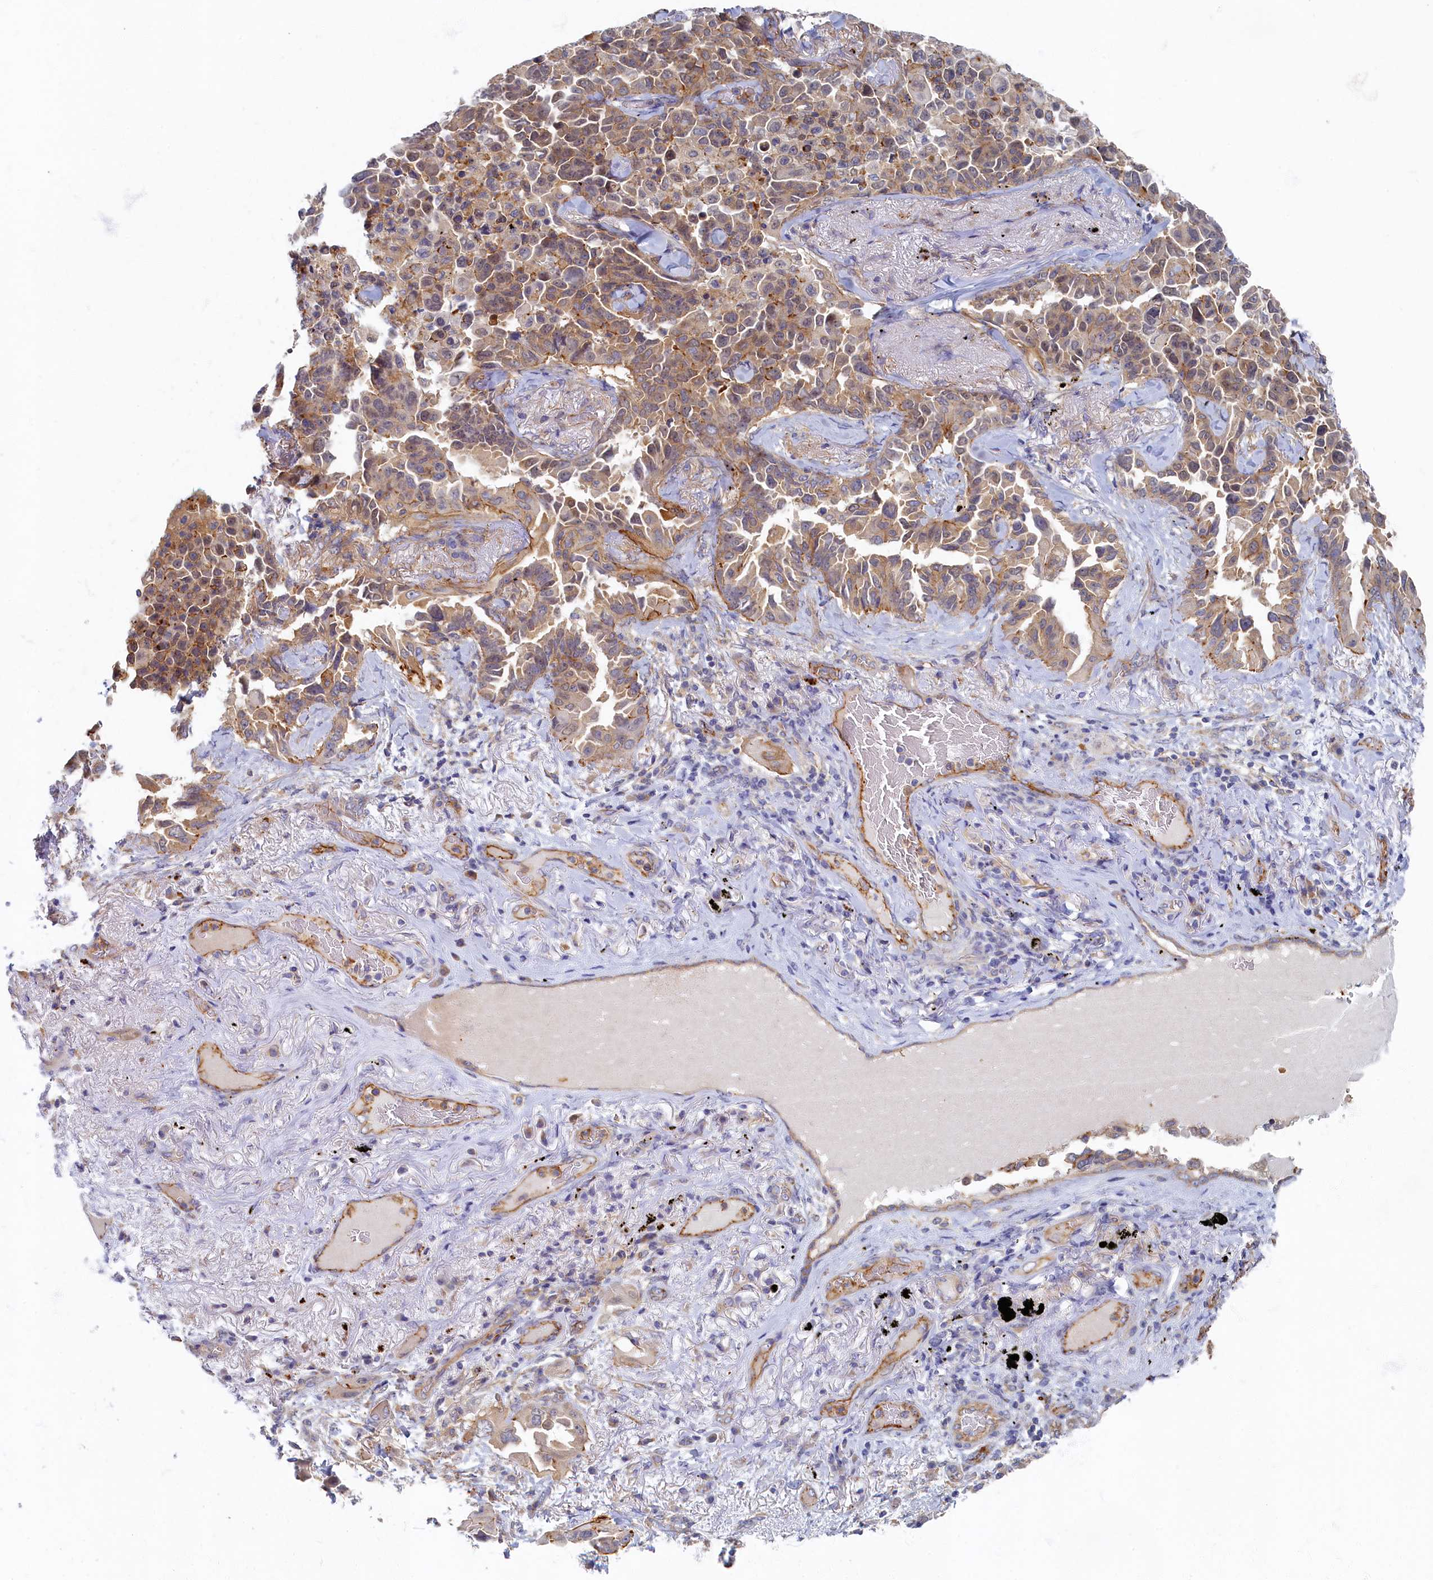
{"staining": {"intensity": "moderate", "quantity": "25%-75%", "location": "cytoplasmic/membranous"}, "tissue": "lung cancer", "cell_type": "Tumor cells", "image_type": "cancer", "snomed": [{"axis": "morphology", "description": "Adenocarcinoma, NOS"}, {"axis": "topography", "description": "Lung"}], "caption": "Tumor cells display medium levels of moderate cytoplasmic/membranous expression in about 25%-75% of cells in human lung cancer. The protein is stained brown, and the nuclei are stained in blue (DAB (3,3'-diaminobenzidine) IHC with brightfield microscopy, high magnification).", "gene": "PSMG2", "patient": {"sex": "female", "age": 67}}